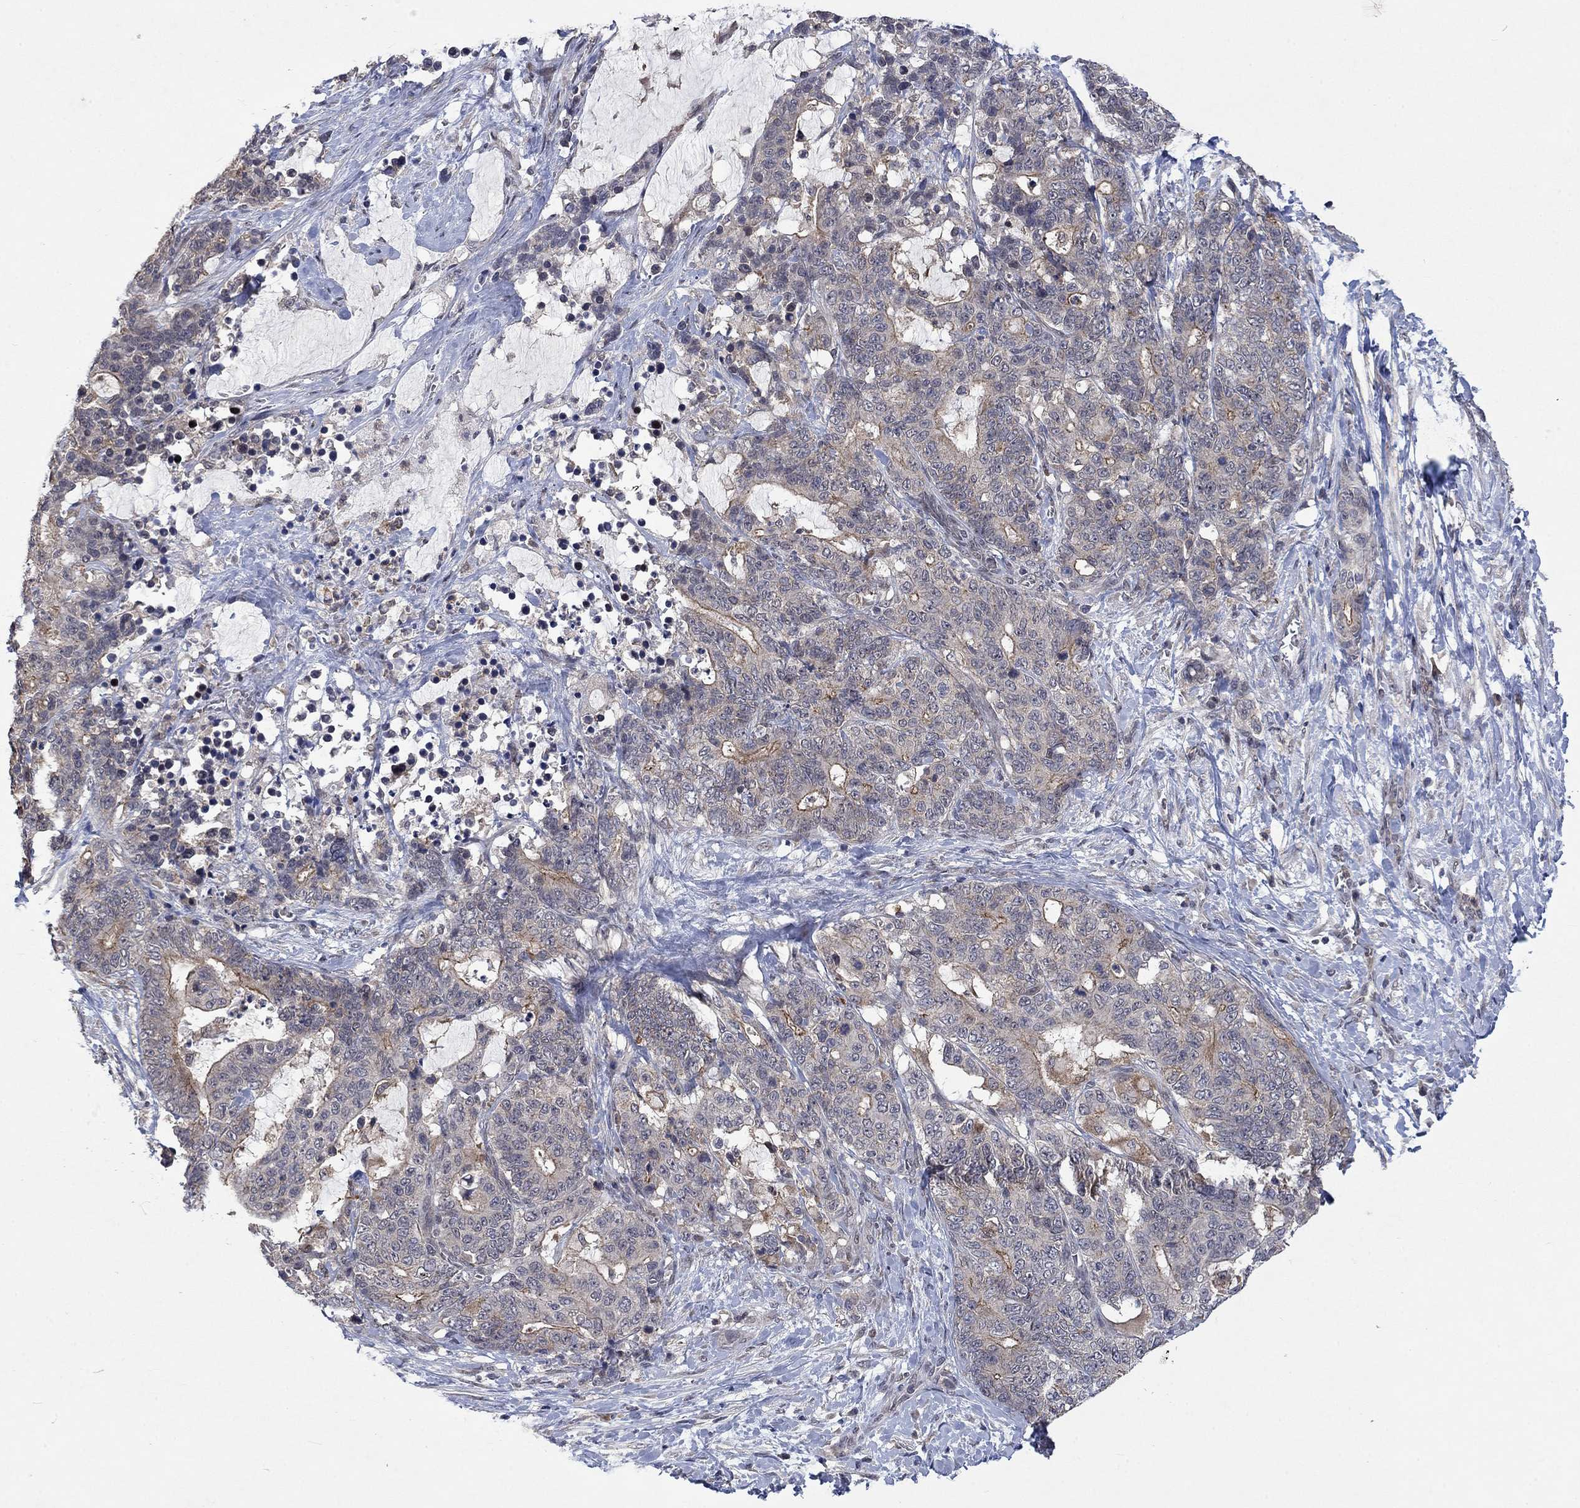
{"staining": {"intensity": "negative", "quantity": "none", "location": "none"}, "tissue": "stomach cancer", "cell_type": "Tumor cells", "image_type": "cancer", "snomed": [{"axis": "morphology", "description": "Normal tissue, NOS"}, {"axis": "morphology", "description": "Adenocarcinoma, NOS"}, {"axis": "topography", "description": "Stomach"}], "caption": "Immunohistochemical staining of human stomach cancer displays no significant positivity in tumor cells.", "gene": "PPP1R9A", "patient": {"sex": "female", "age": 64}}